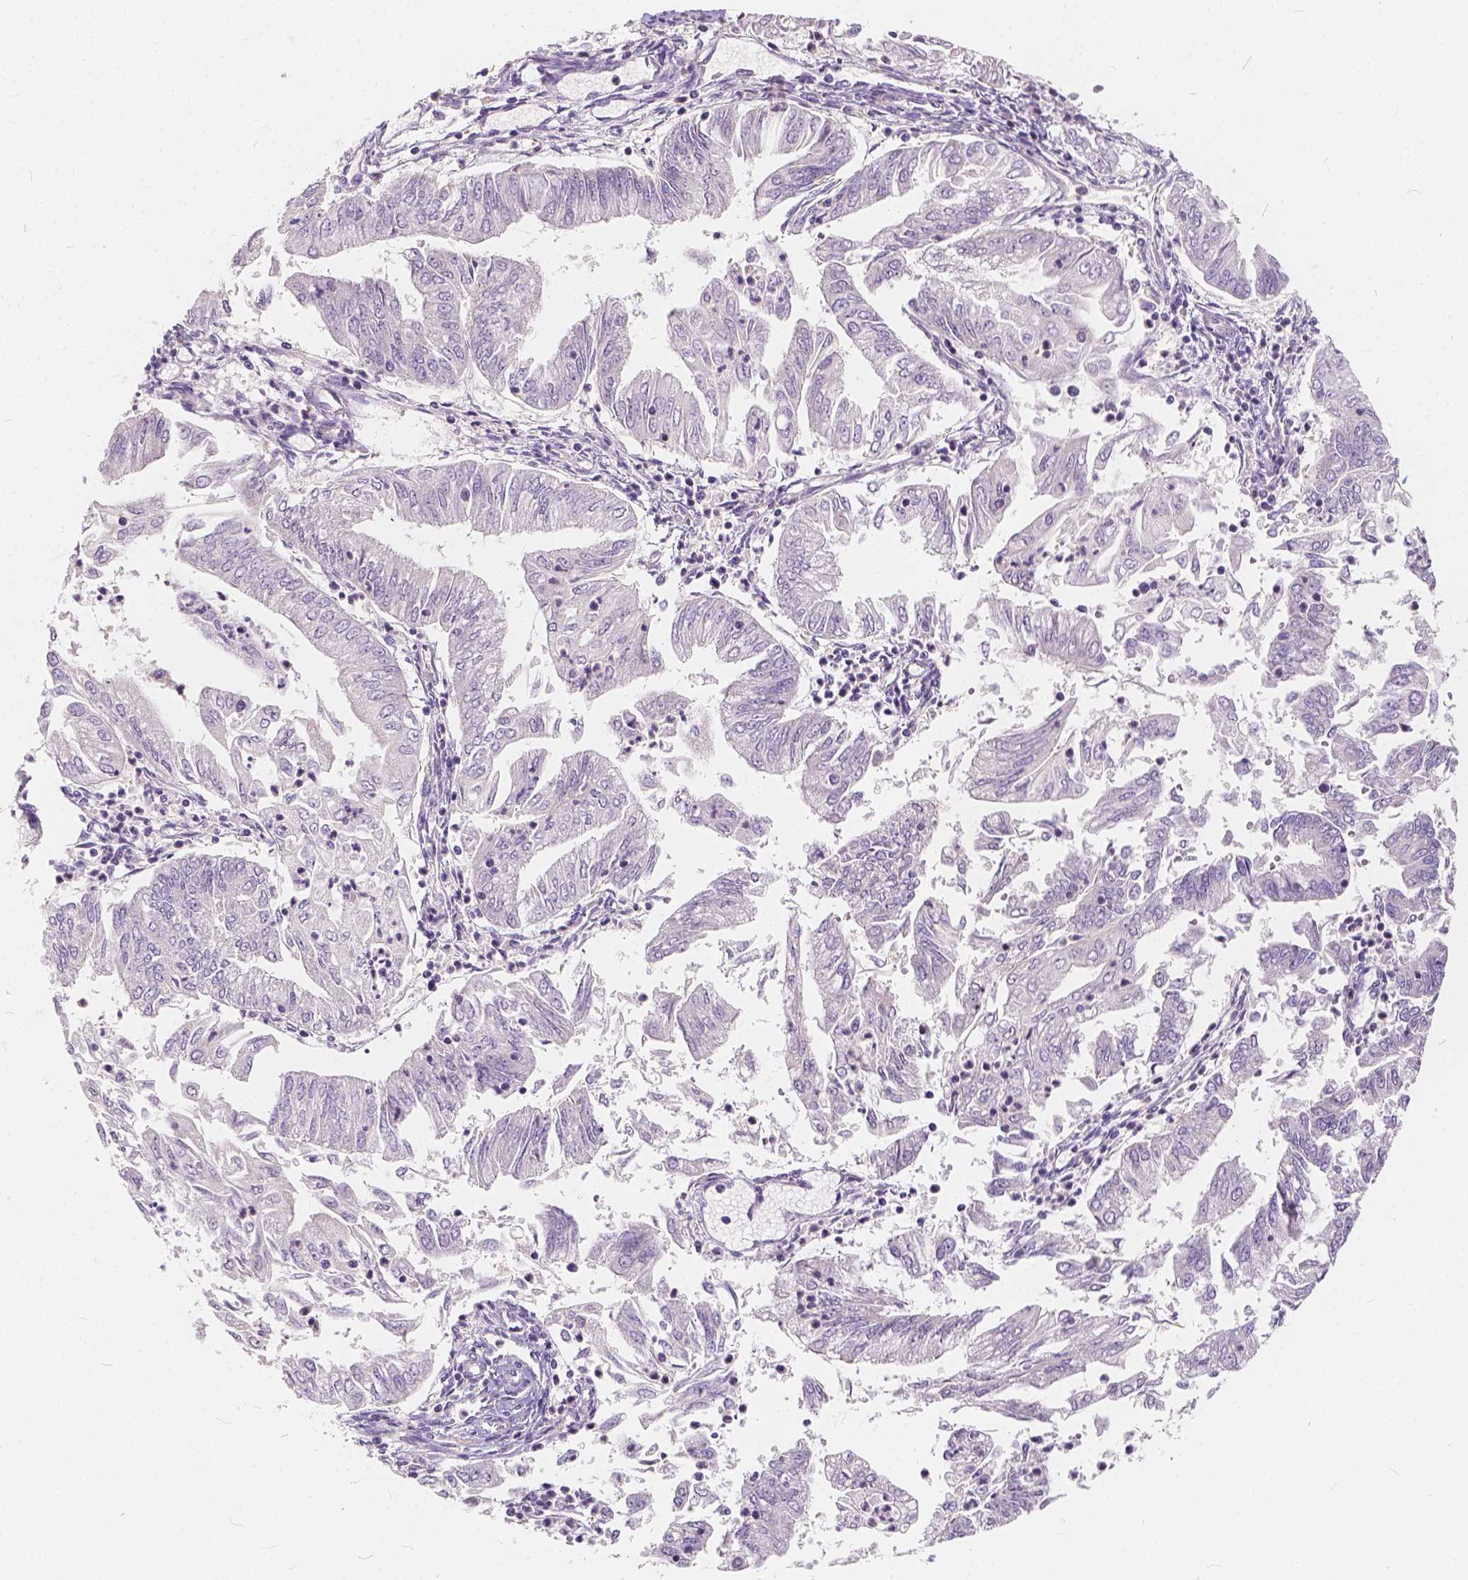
{"staining": {"intensity": "negative", "quantity": "none", "location": "none"}, "tissue": "endometrial cancer", "cell_type": "Tumor cells", "image_type": "cancer", "snomed": [{"axis": "morphology", "description": "Adenocarcinoma, NOS"}, {"axis": "topography", "description": "Endometrium"}], "caption": "Protein analysis of endometrial cancer reveals no significant positivity in tumor cells.", "gene": "KIAA0513", "patient": {"sex": "female", "age": 55}}